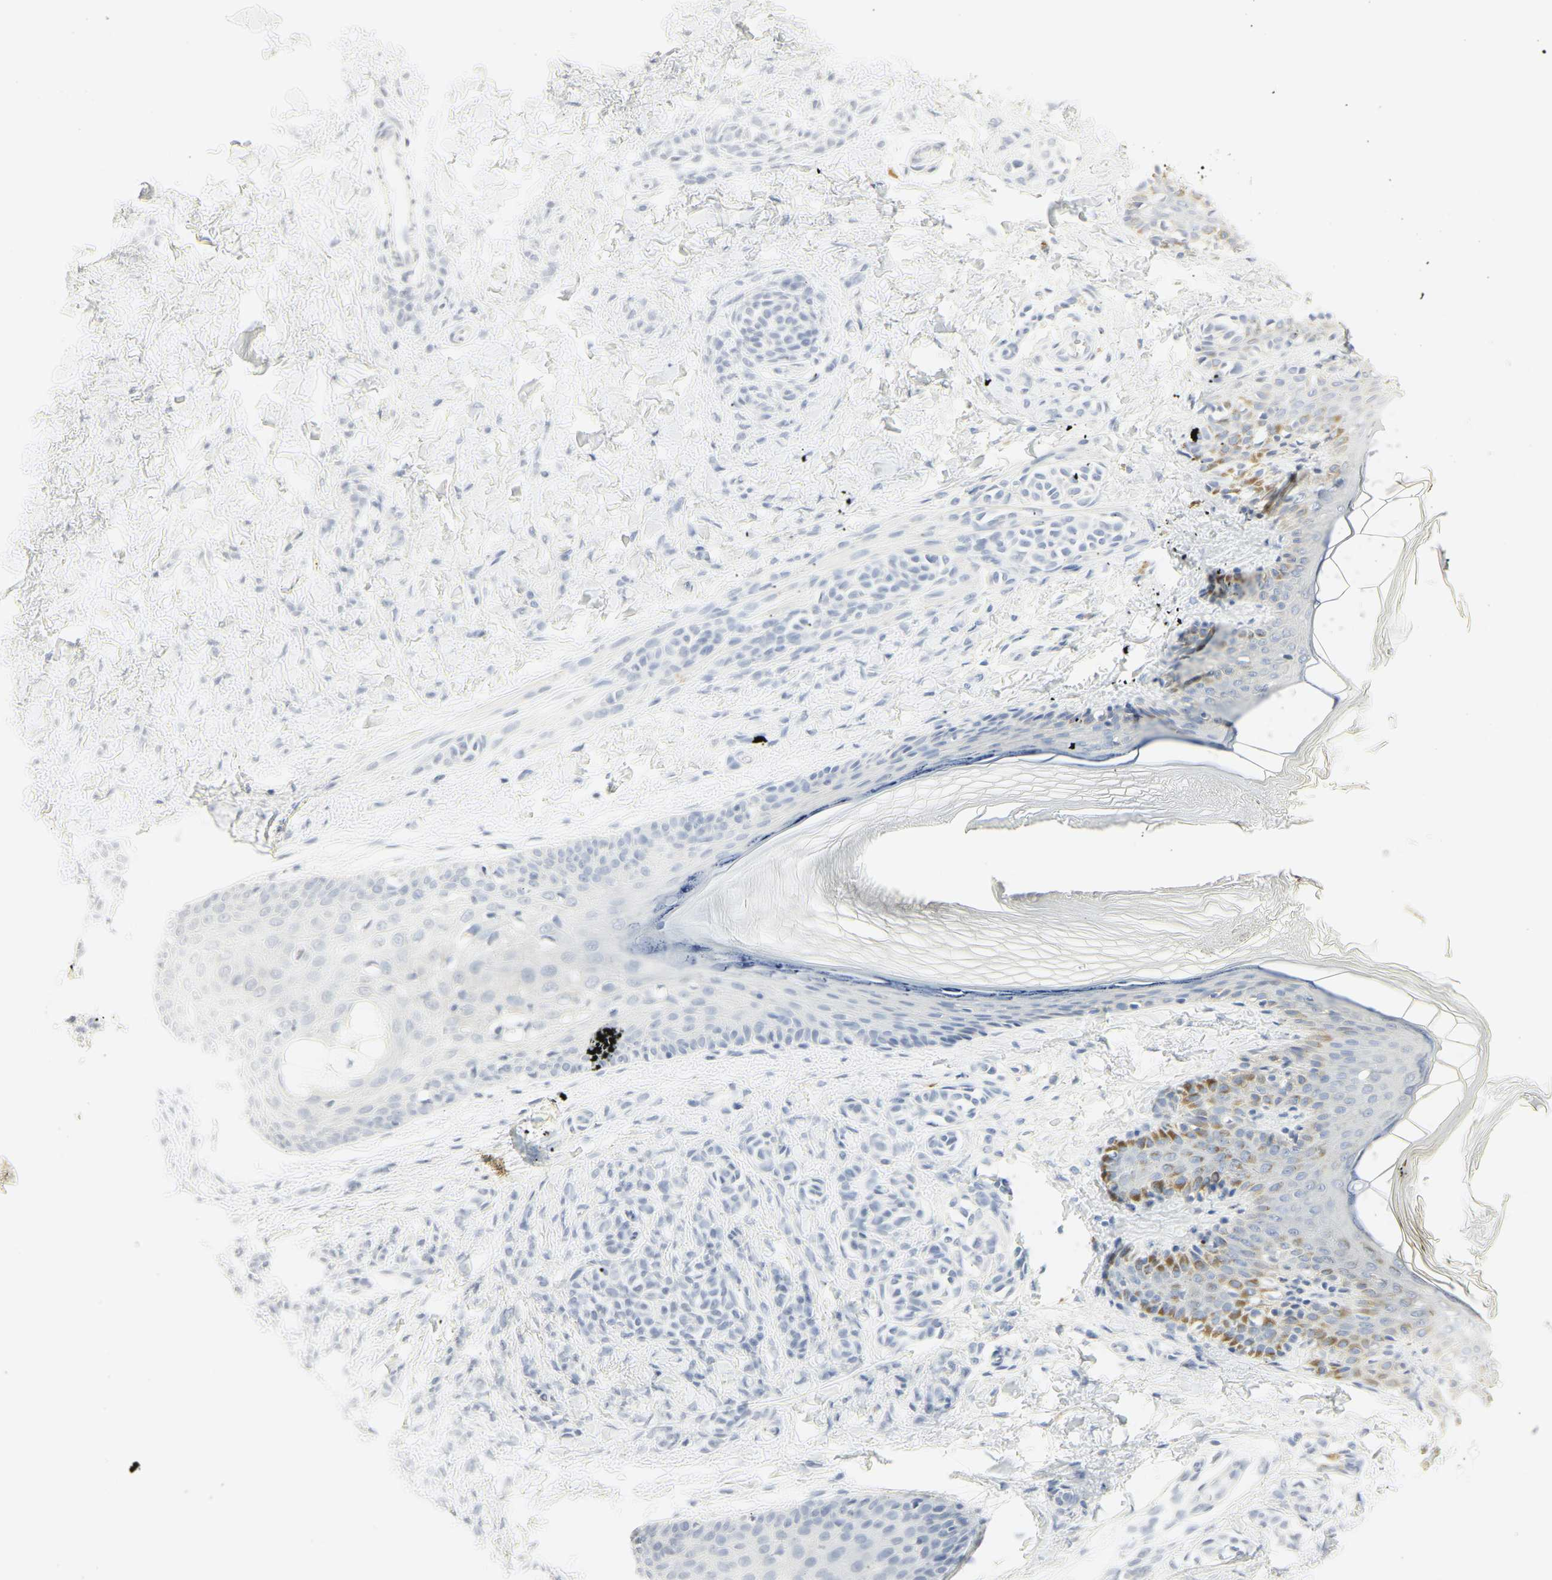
{"staining": {"intensity": "negative", "quantity": "none", "location": "none"}, "tissue": "skin", "cell_type": "Fibroblasts", "image_type": "normal", "snomed": [{"axis": "morphology", "description": "Normal tissue, NOS"}, {"axis": "topography", "description": "Skin"}], "caption": "Immunohistochemistry (IHC) micrograph of benign skin: skin stained with DAB demonstrates no significant protein expression in fibroblasts. Brightfield microscopy of immunohistochemistry stained with DAB (3,3'-diaminobenzidine) (brown) and hematoxylin (blue), captured at high magnification.", "gene": "MPO", "patient": {"sex": "male", "age": 16}}